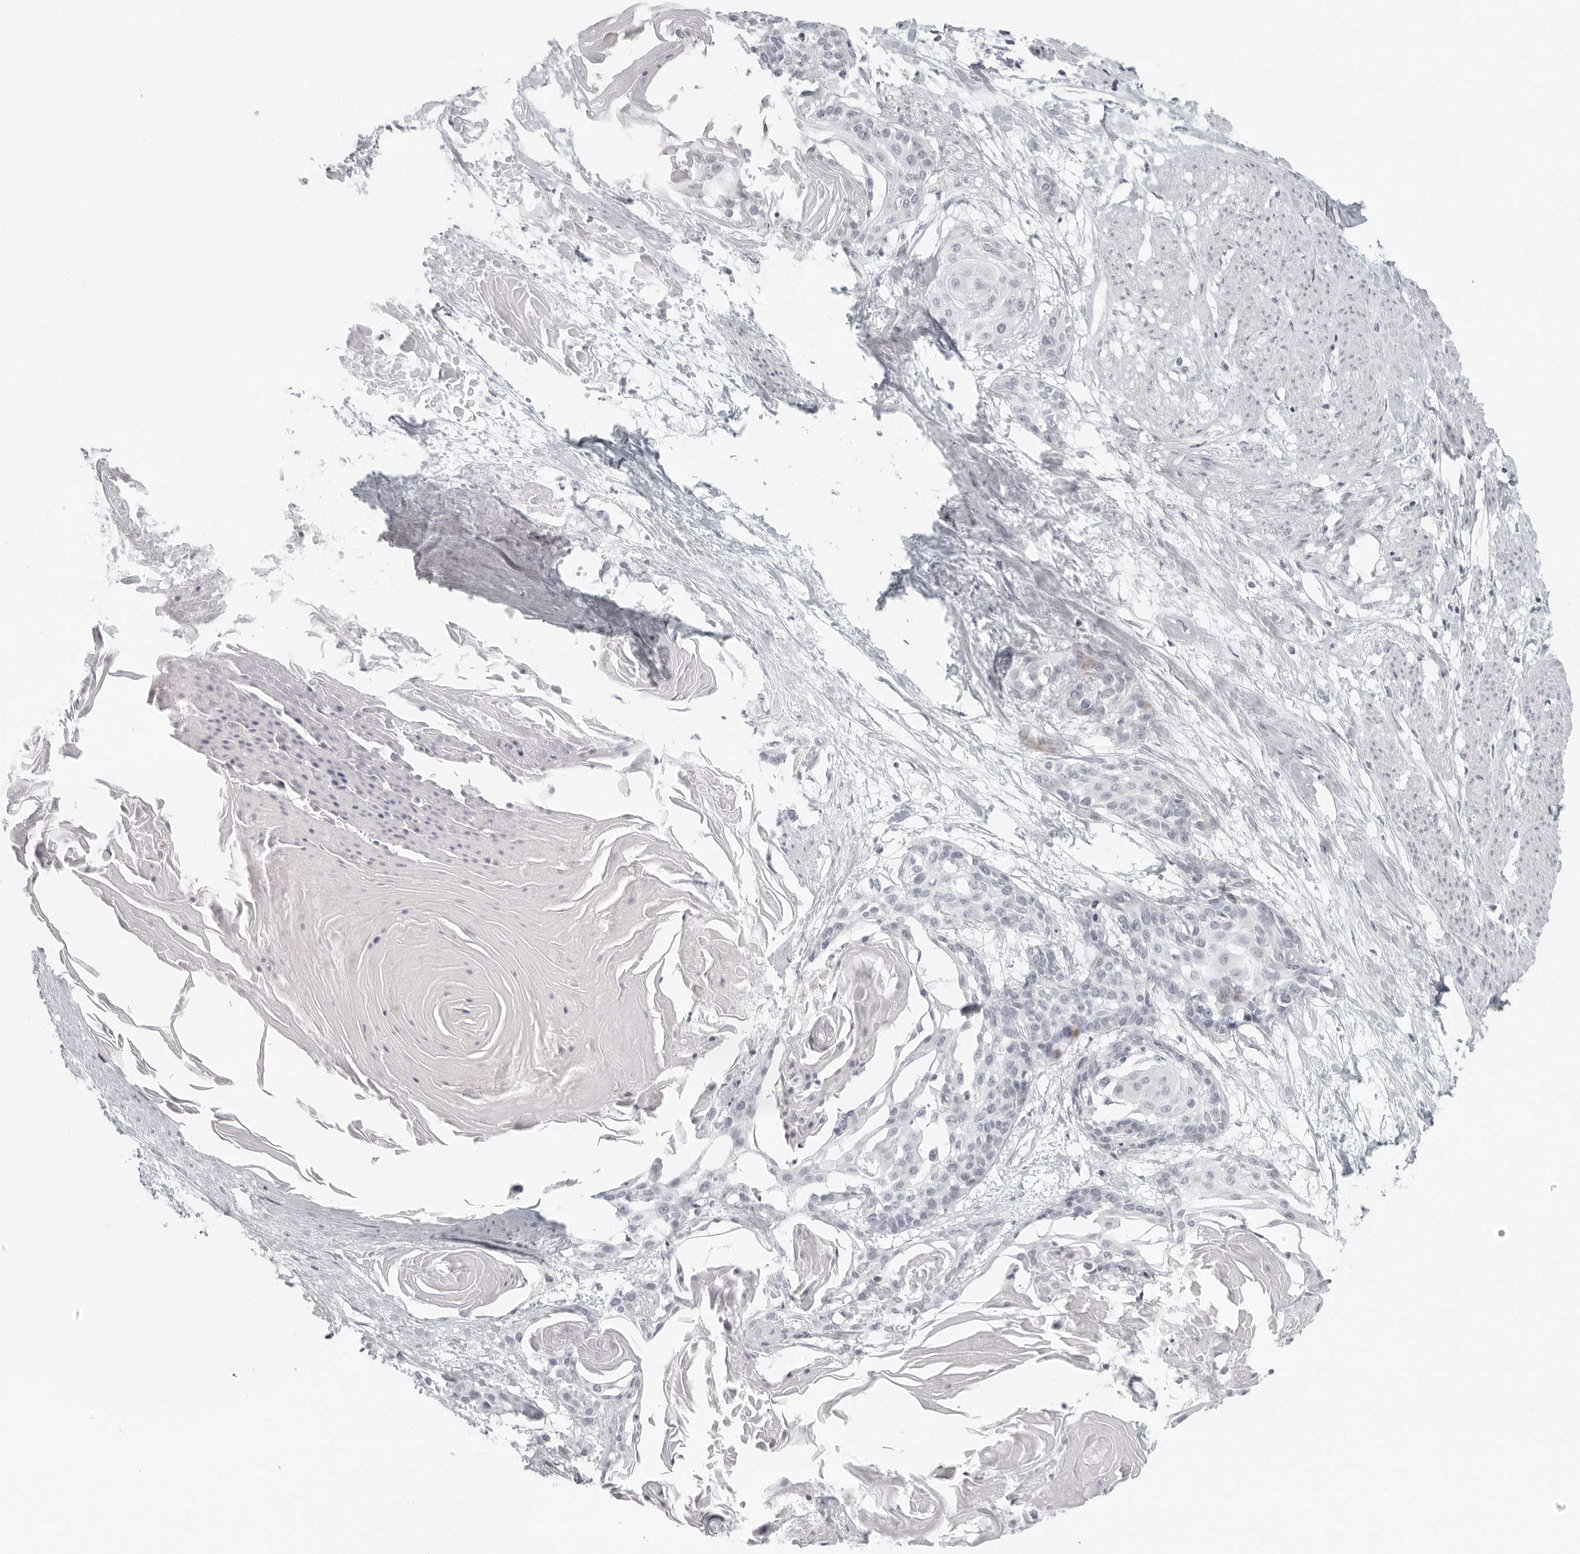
{"staining": {"intensity": "negative", "quantity": "none", "location": "none"}, "tissue": "cervical cancer", "cell_type": "Tumor cells", "image_type": "cancer", "snomed": [{"axis": "morphology", "description": "Squamous cell carcinoma, NOS"}, {"axis": "topography", "description": "Cervix"}], "caption": "This is an immunohistochemistry photomicrograph of human cervical cancer (squamous cell carcinoma). There is no staining in tumor cells.", "gene": "RPS6KC1", "patient": {"sex": "female", "age": 57}}